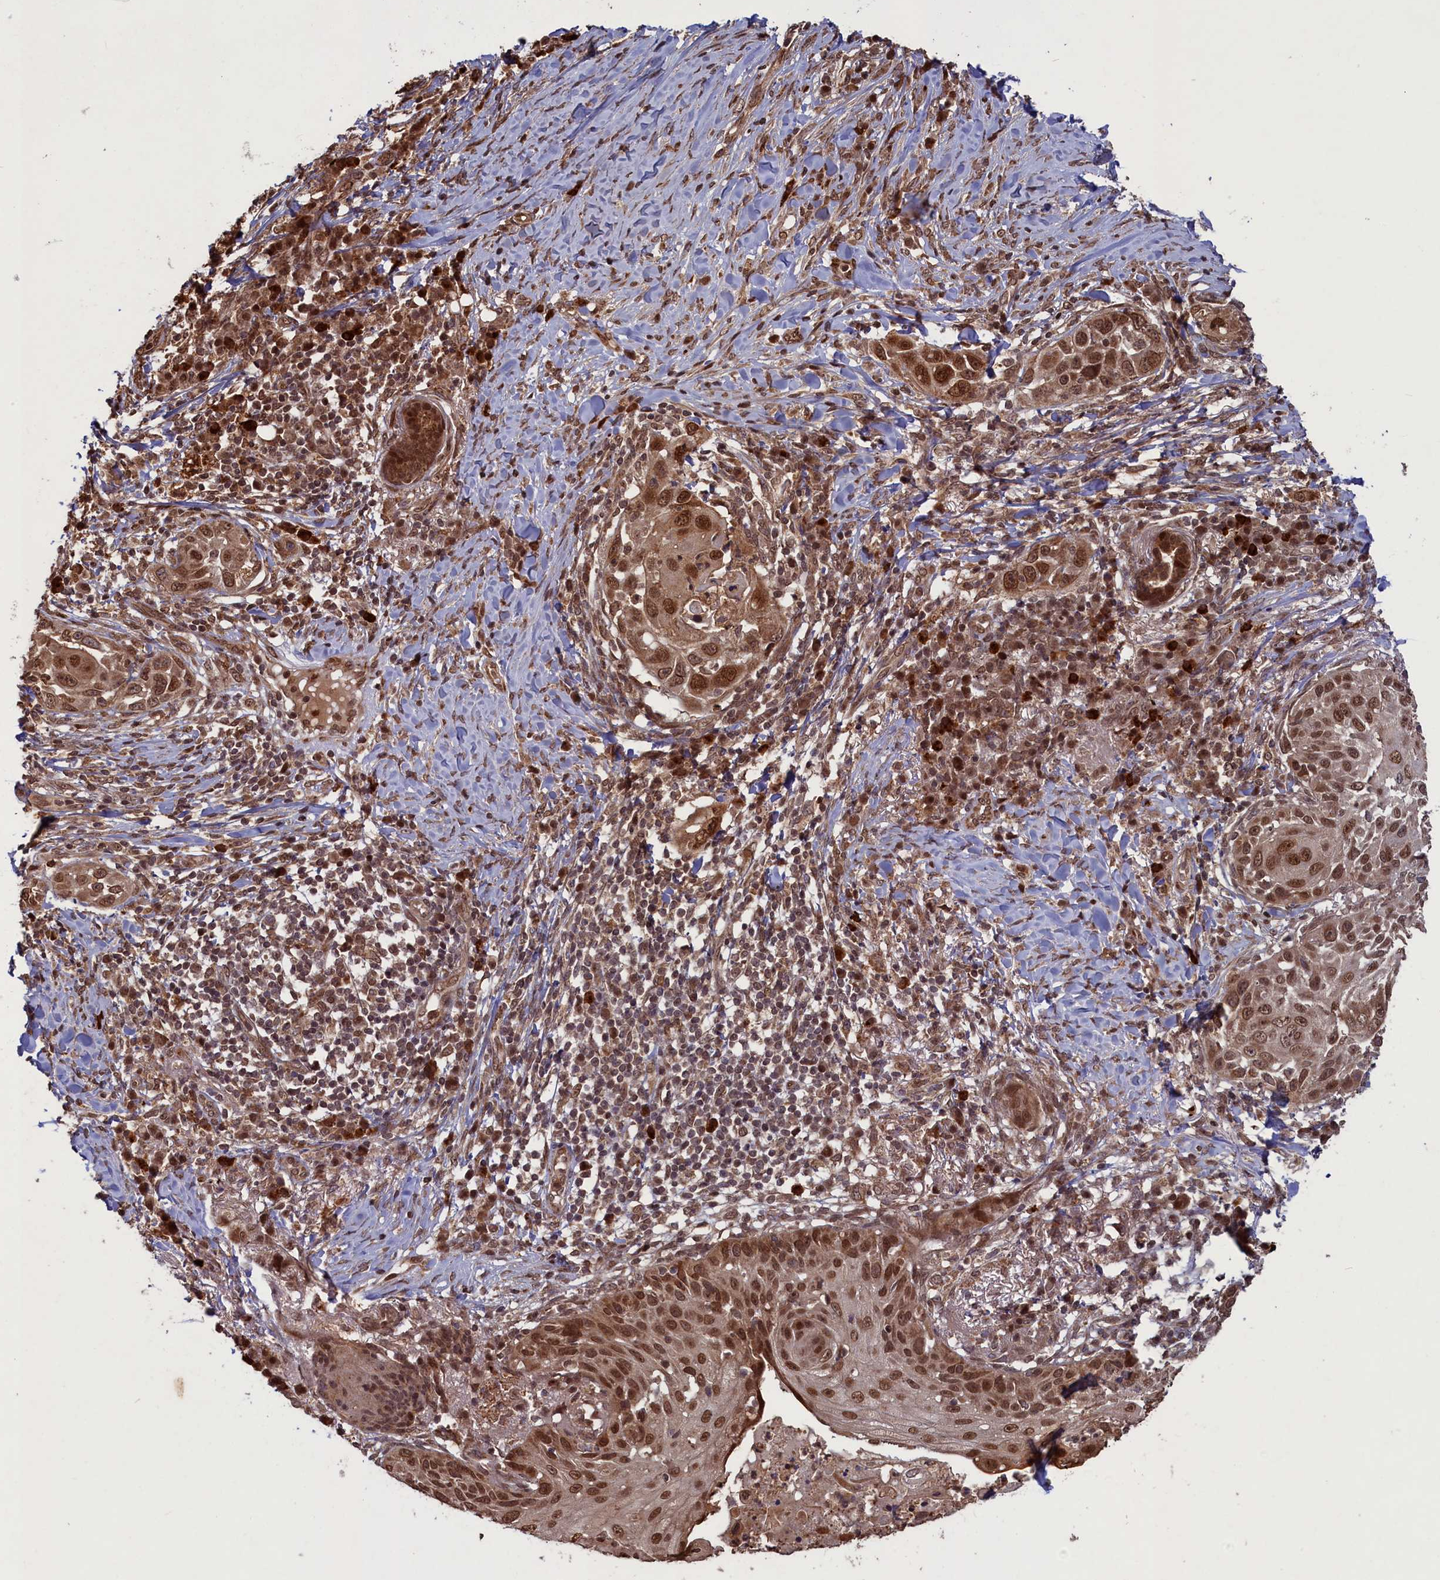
{"staining": {"intensity": "moderate", "quantity": ">75%", "location": "nuclear"}, "tissue": "skin cancer", "cell_type": "Tumor cells", "image_type": "cancer", "snomed": [{"axis": "morphology", "description": "Squamous cell carcinoma, NOS"}, {"axis": "topography", "description": "Skin"}], "caption": "Skin squamous cell carcinoma stained for a protein demonstrates moderate nuclear positivity in tumor cells.", "gene": "NAE1", "patient": {"sex": "female", "age": 44}}